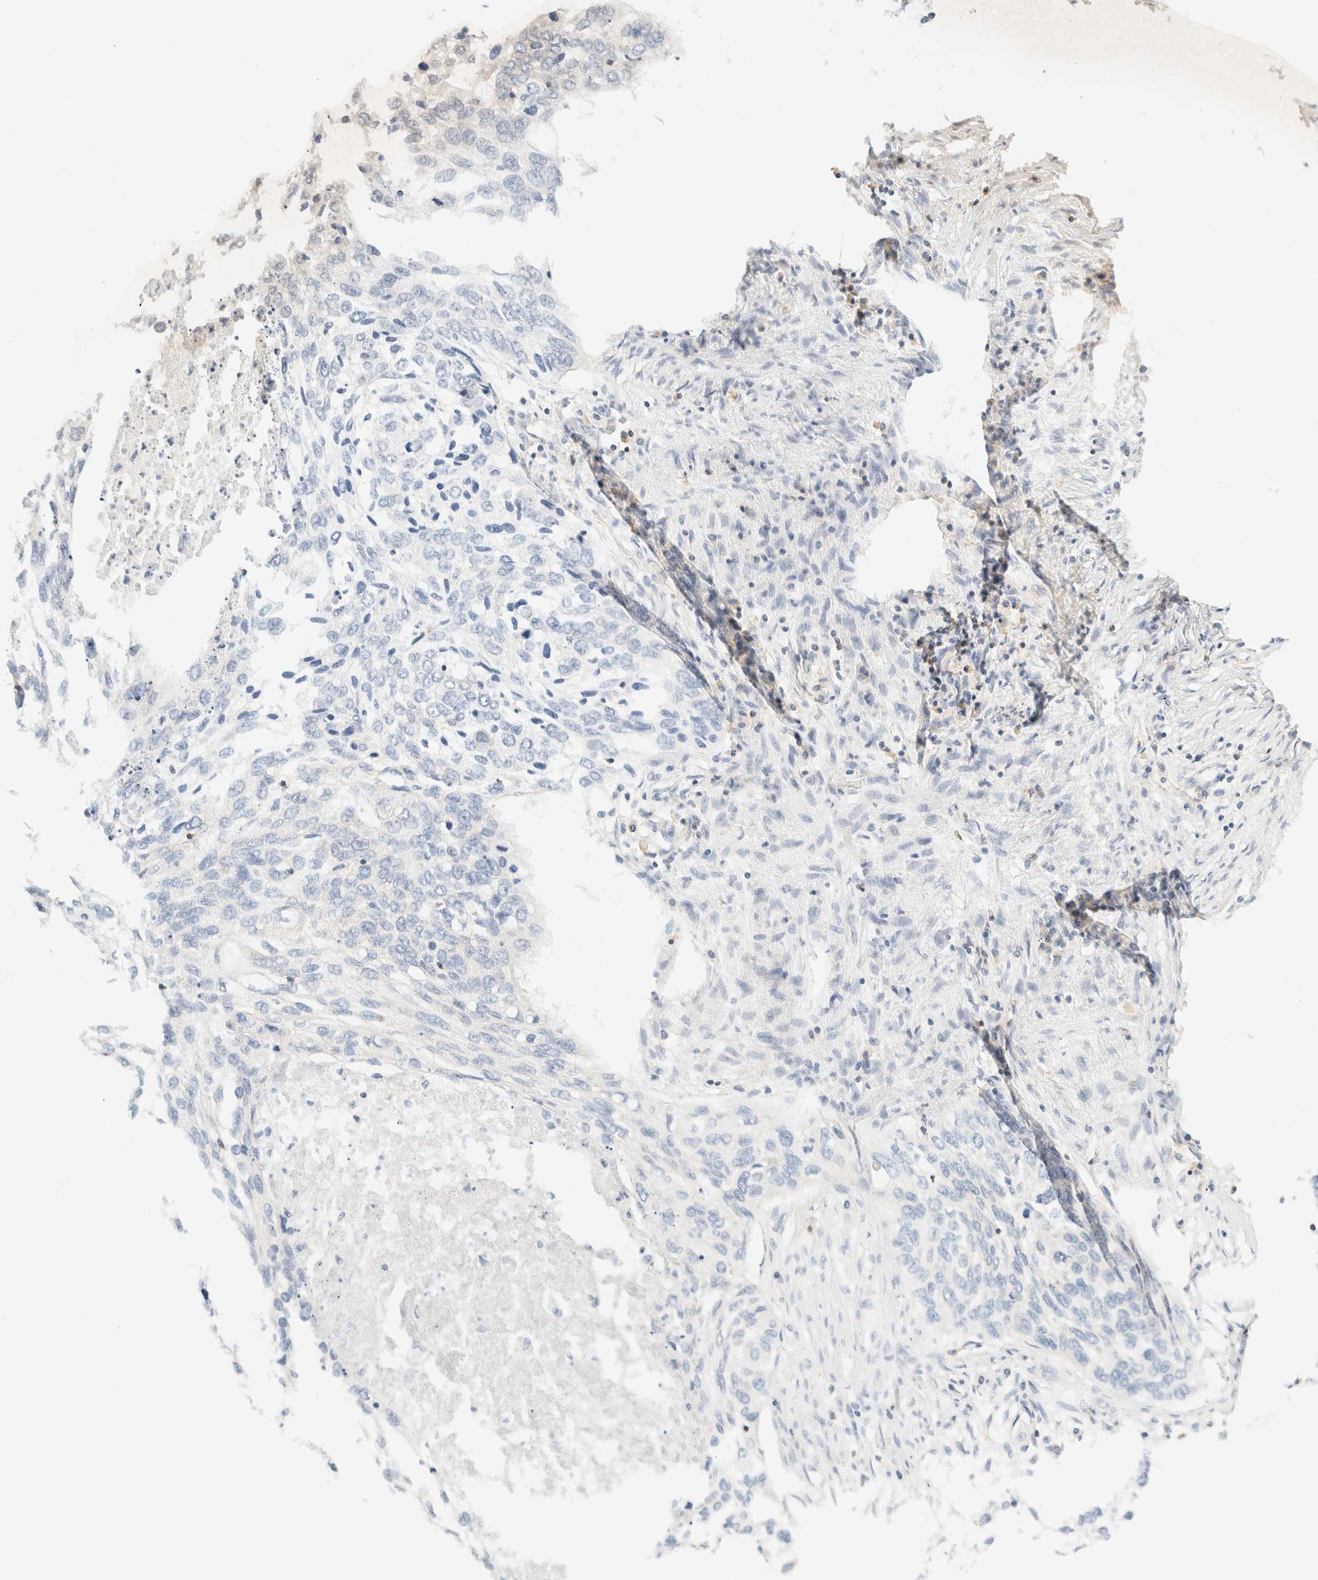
{"staining": {"intensity": "negative", "quantity": "none", "location": "none"}, "tissue": "lung cancer", "cell_type": "Tumor cells", "image_type": "cancer", "snomed": [{"axis": "morphology", "description": "Squamous cell carcinoma, NOS"}, {"axis": "topography", "description": "Lung"}], "caption": "Micrograph shows no significant protein staining in tumor cells of lung cancer (squamous cell carcinoma).", "gene": "SH3GLB2", "patient": {"sex": "female", "age": 63}}